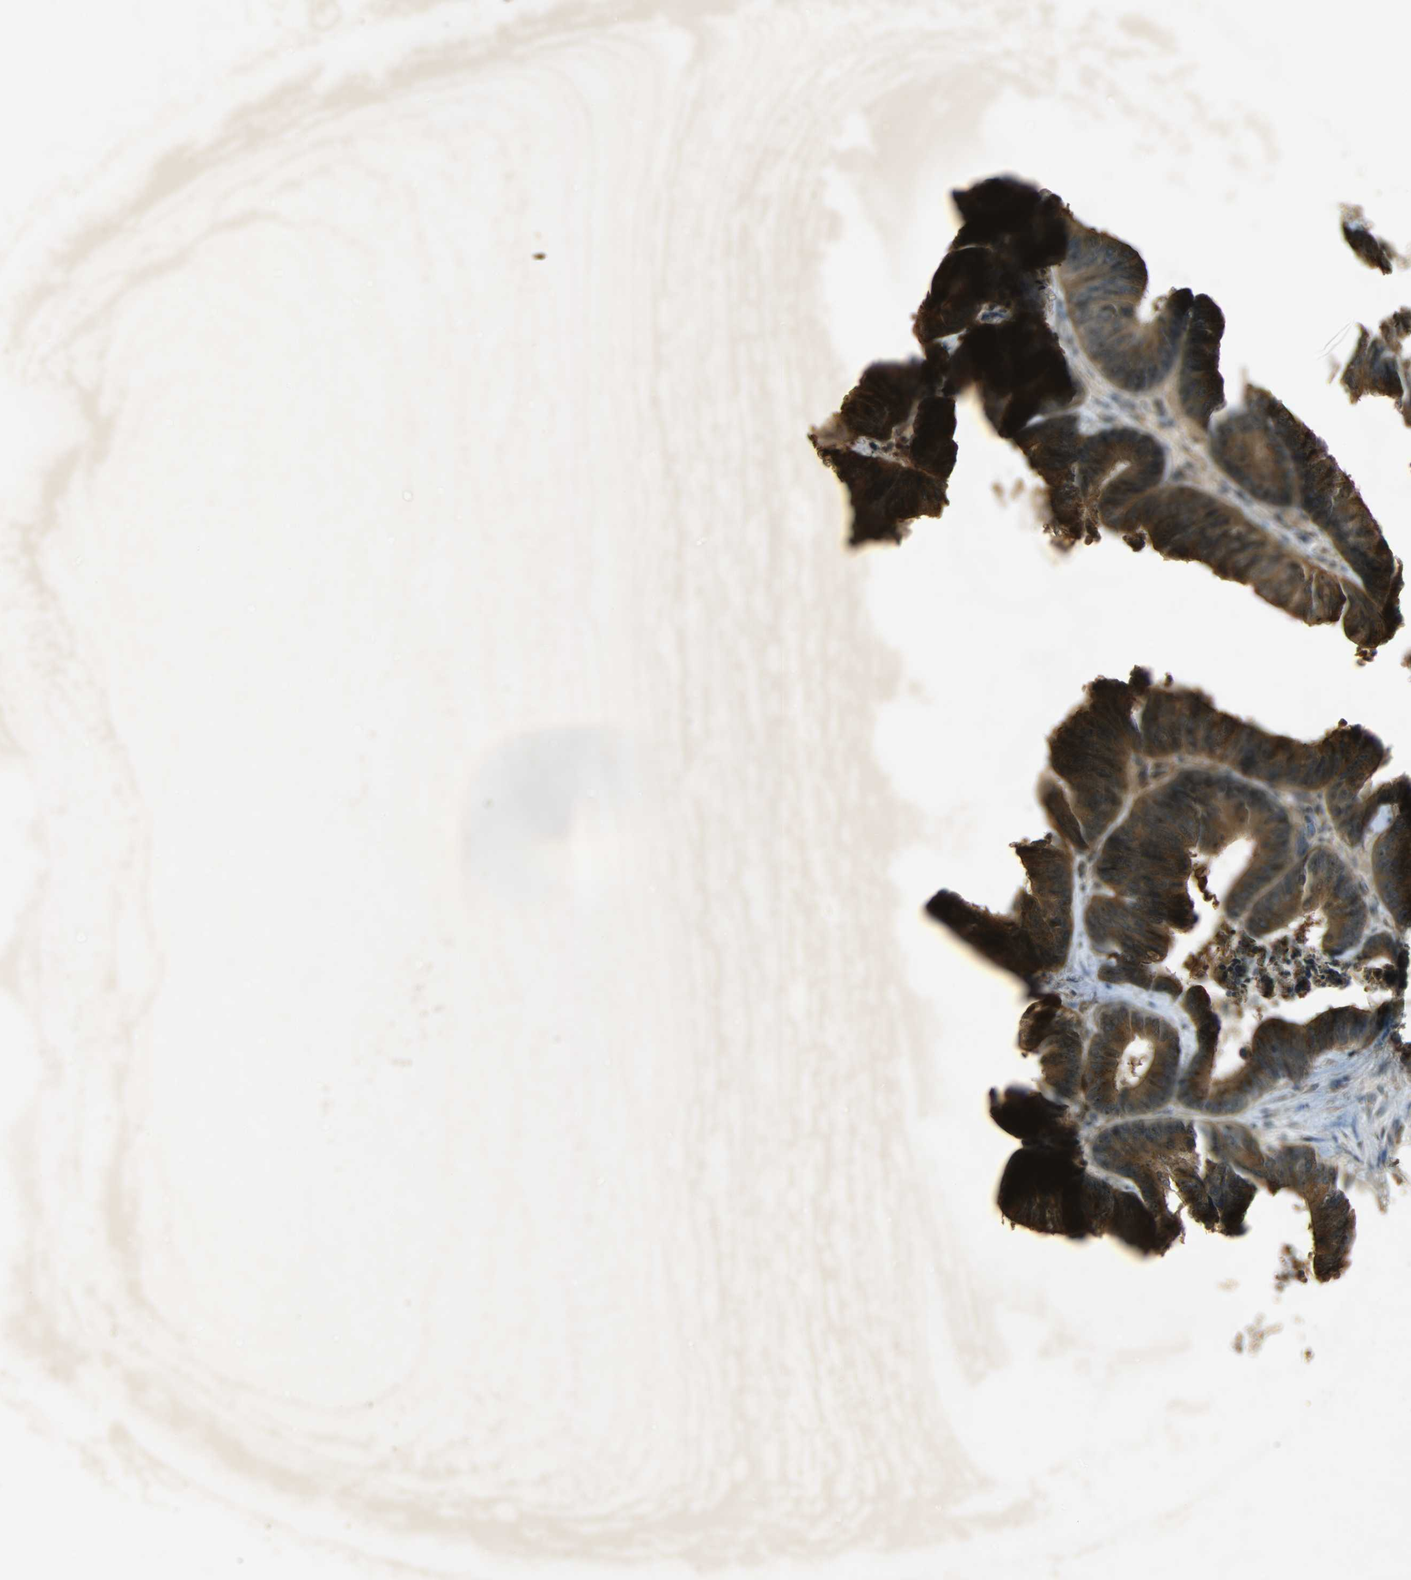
{"staining": {"intensity": "strong", "quantity": ">75%", "location": "cytoplasmic/membranous"}, "tissue": "colorectal cancer", "cell_type": "Tumor cells", "image_type": "cancer", "snomed": [{"axis": "morphology", "description": "Adenocarcinoma, NOS"}, {"axis": "topography", "description": "Rectum"}], "caption": "Colorectal cancer (adenocarcinoma) tissue displays strong cytoplasmic/membranous positivity in approximately >75% of tumor cells, visualized by immunohistochemistry.", "gene": "ATP2B1", "patient": {"sex": "male", "age": 72}}